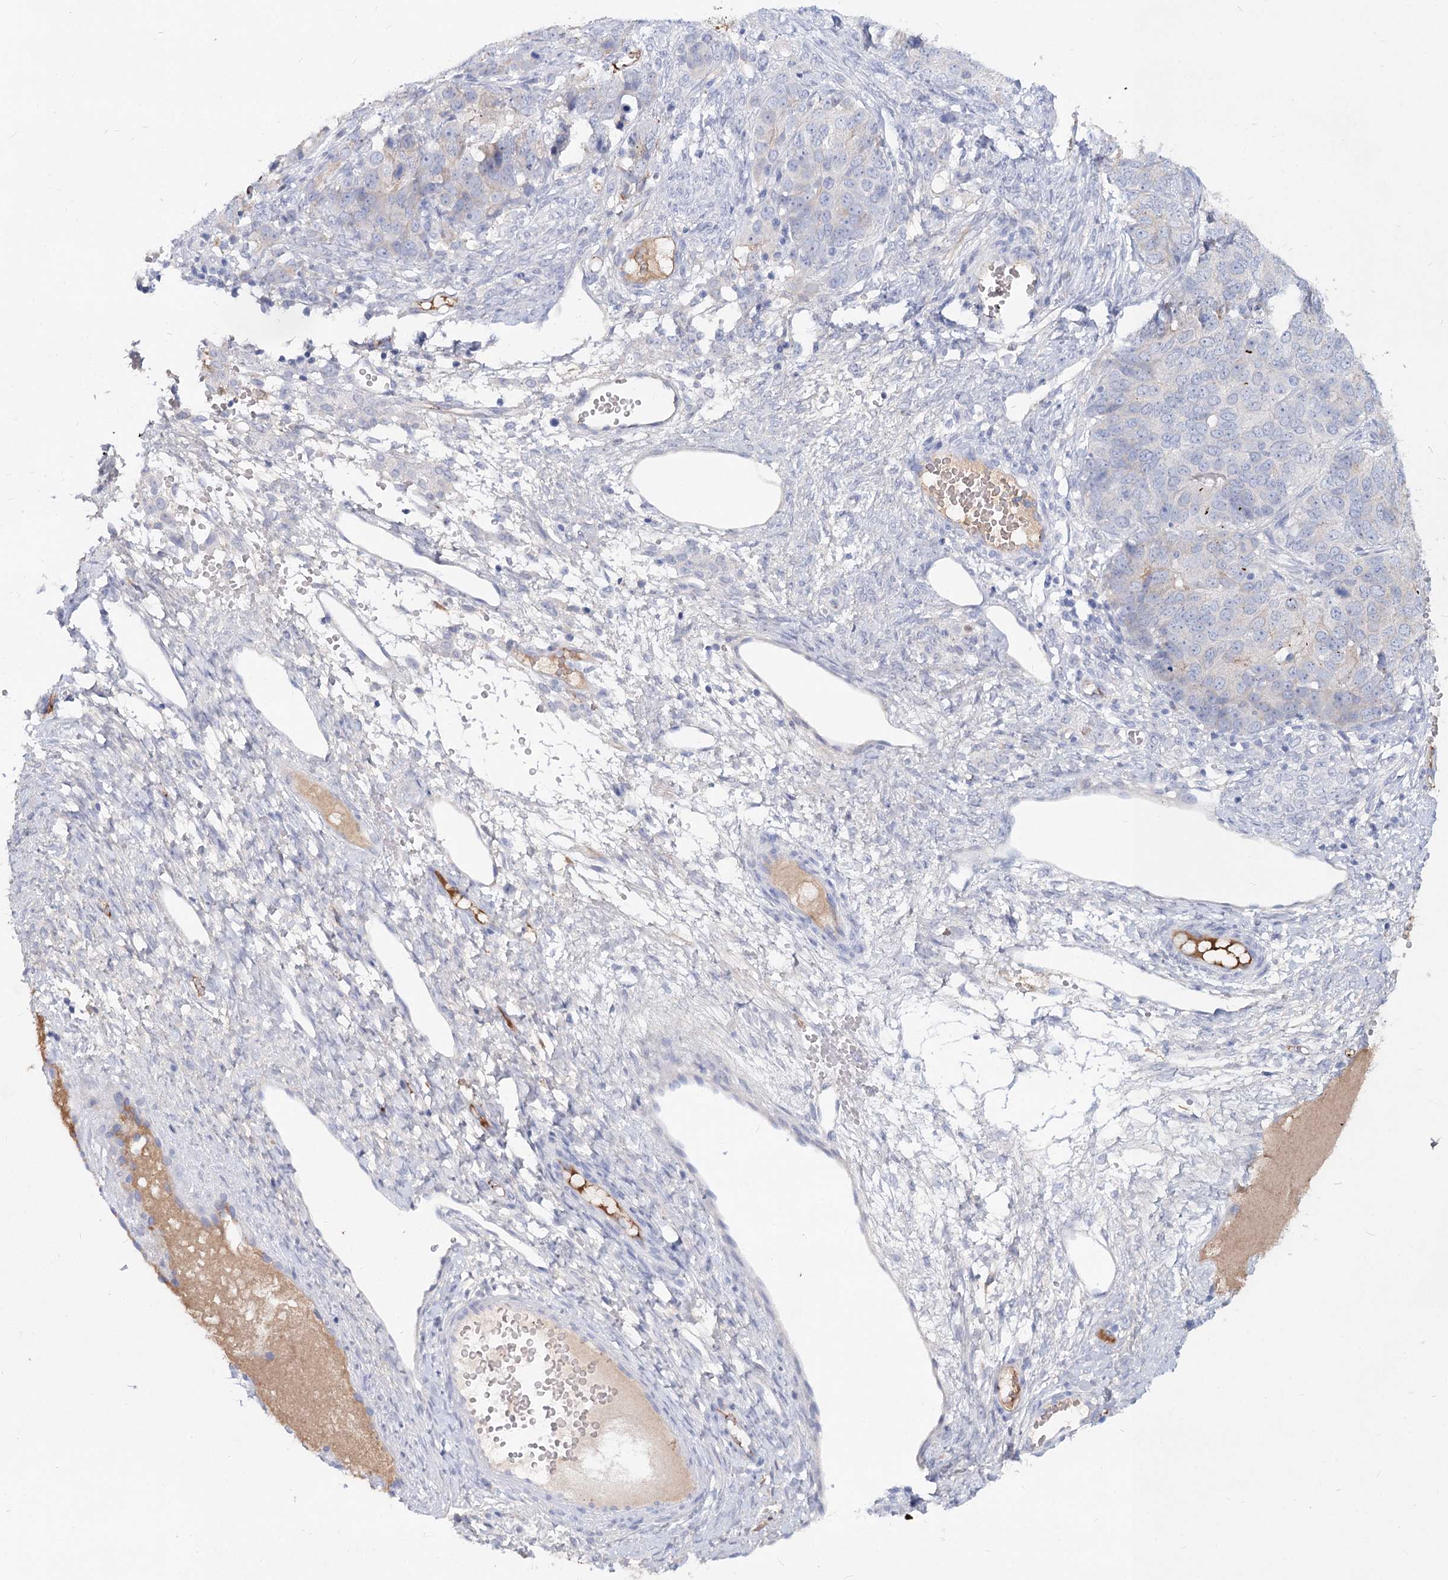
{"staining": {"intensity": "negative", "quantity": "none", "location": "none"}, "tissue": "ovarian cancer", "cell_type": "Tumor cells", "image_type": "cancer", "snomed": [{"axis": "morphology", "description": "Carcinoma, endometroid"}, {"axis": "topography", "description": "Ovary"}], "caption": "Tumor cells show no significant protein positivity in ovarian cancer (endometroid carcinoma).", "gene": "TASOR2", "patient": {"sex": "female", "age": 51}}